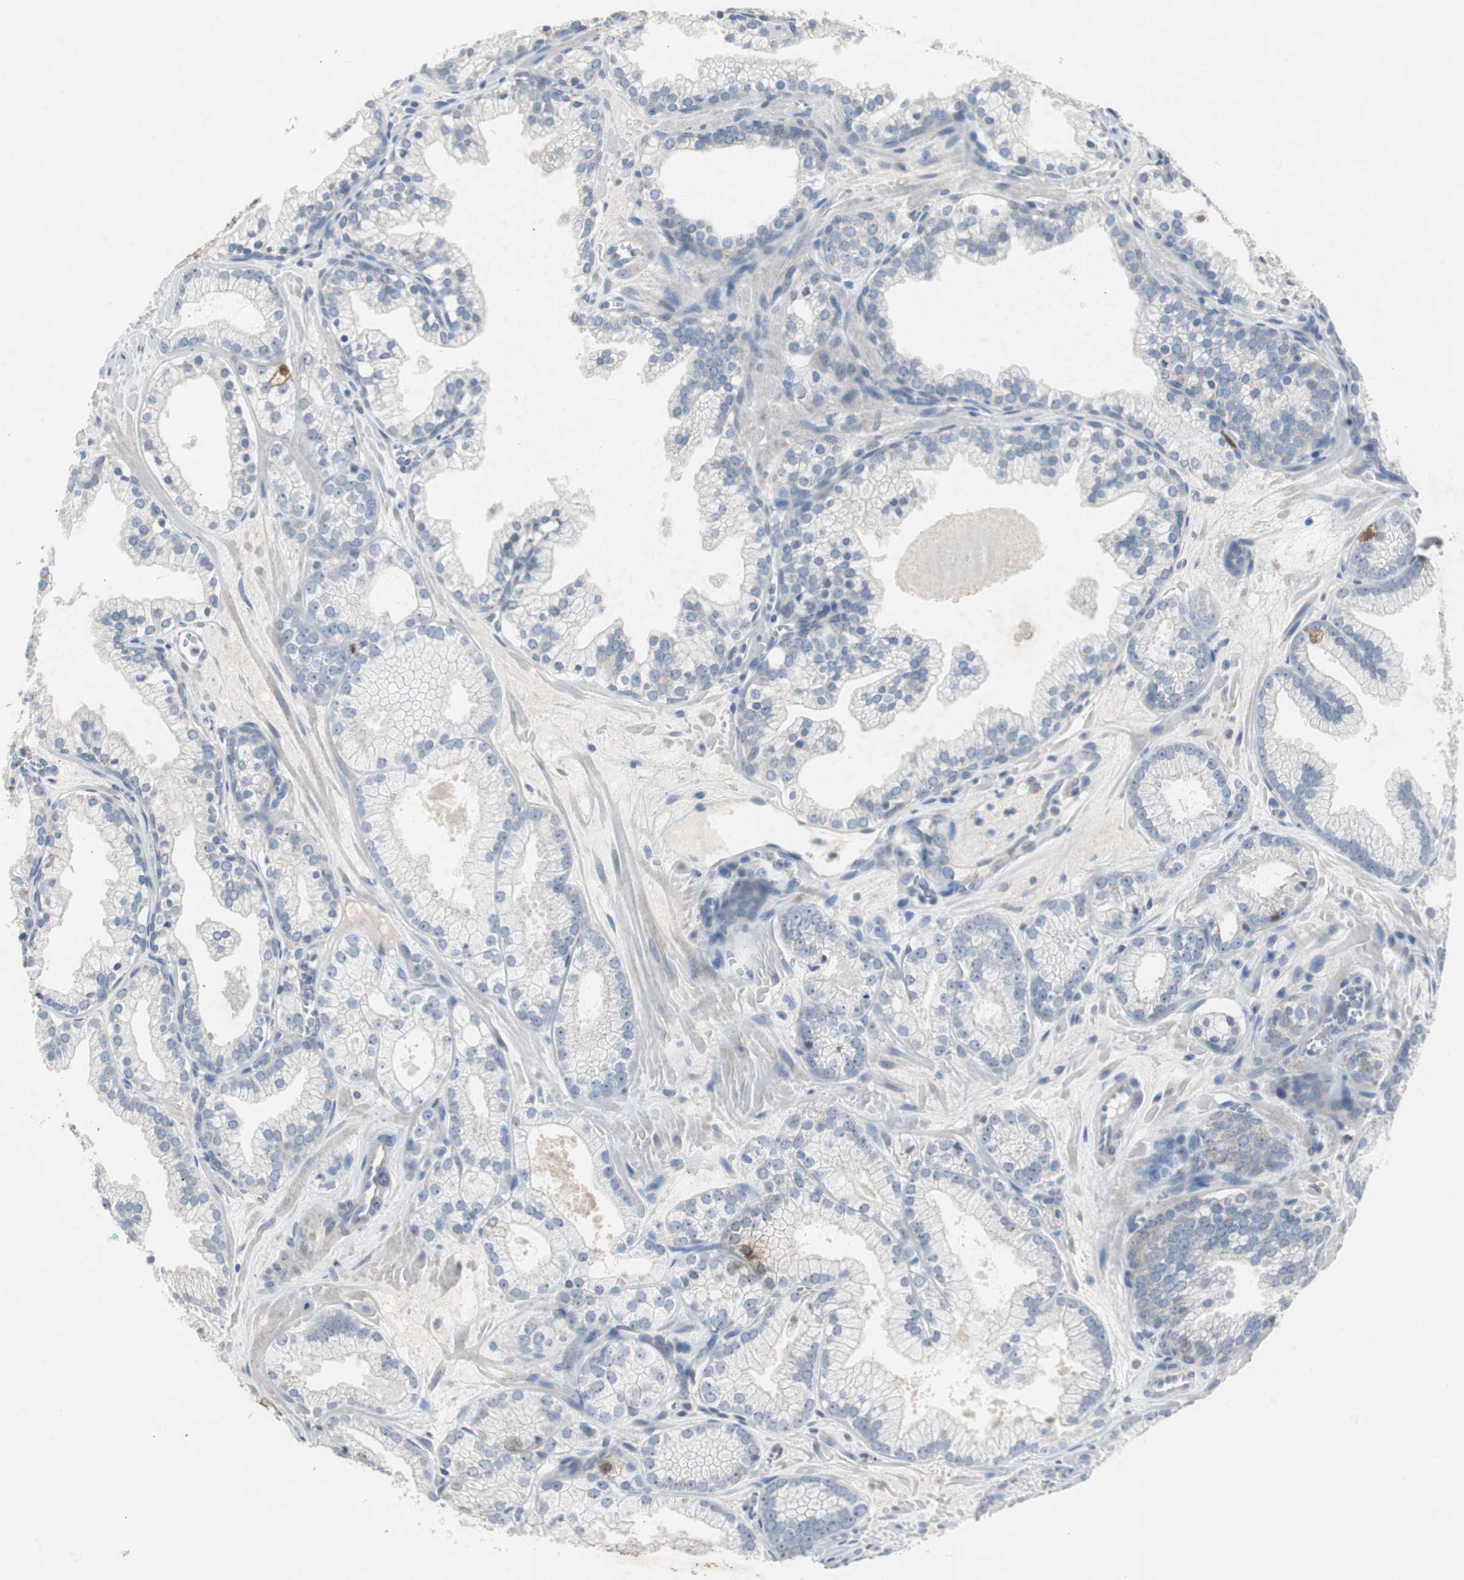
{"staining": {"intensity": "strong", "quantity": "<25%", "location": "cytoplasmic/membranous"}, "tissue": "prostate cancer", "cell_type": "Tumor cells", "image_type": "cancer", "snomed": [{"axis": "morphology", "description": "Adenocarcinoma, Low grade"}, {"axis": "topography", "description": "Prostate"}], "caption": "A photomicrograph of human prostate cancer stained for a protein reveals strong cytoplasmic/membranous brown staining in tumor cells.", "gene": "TK1", "patient": {"sex": "male", "age": 57}}